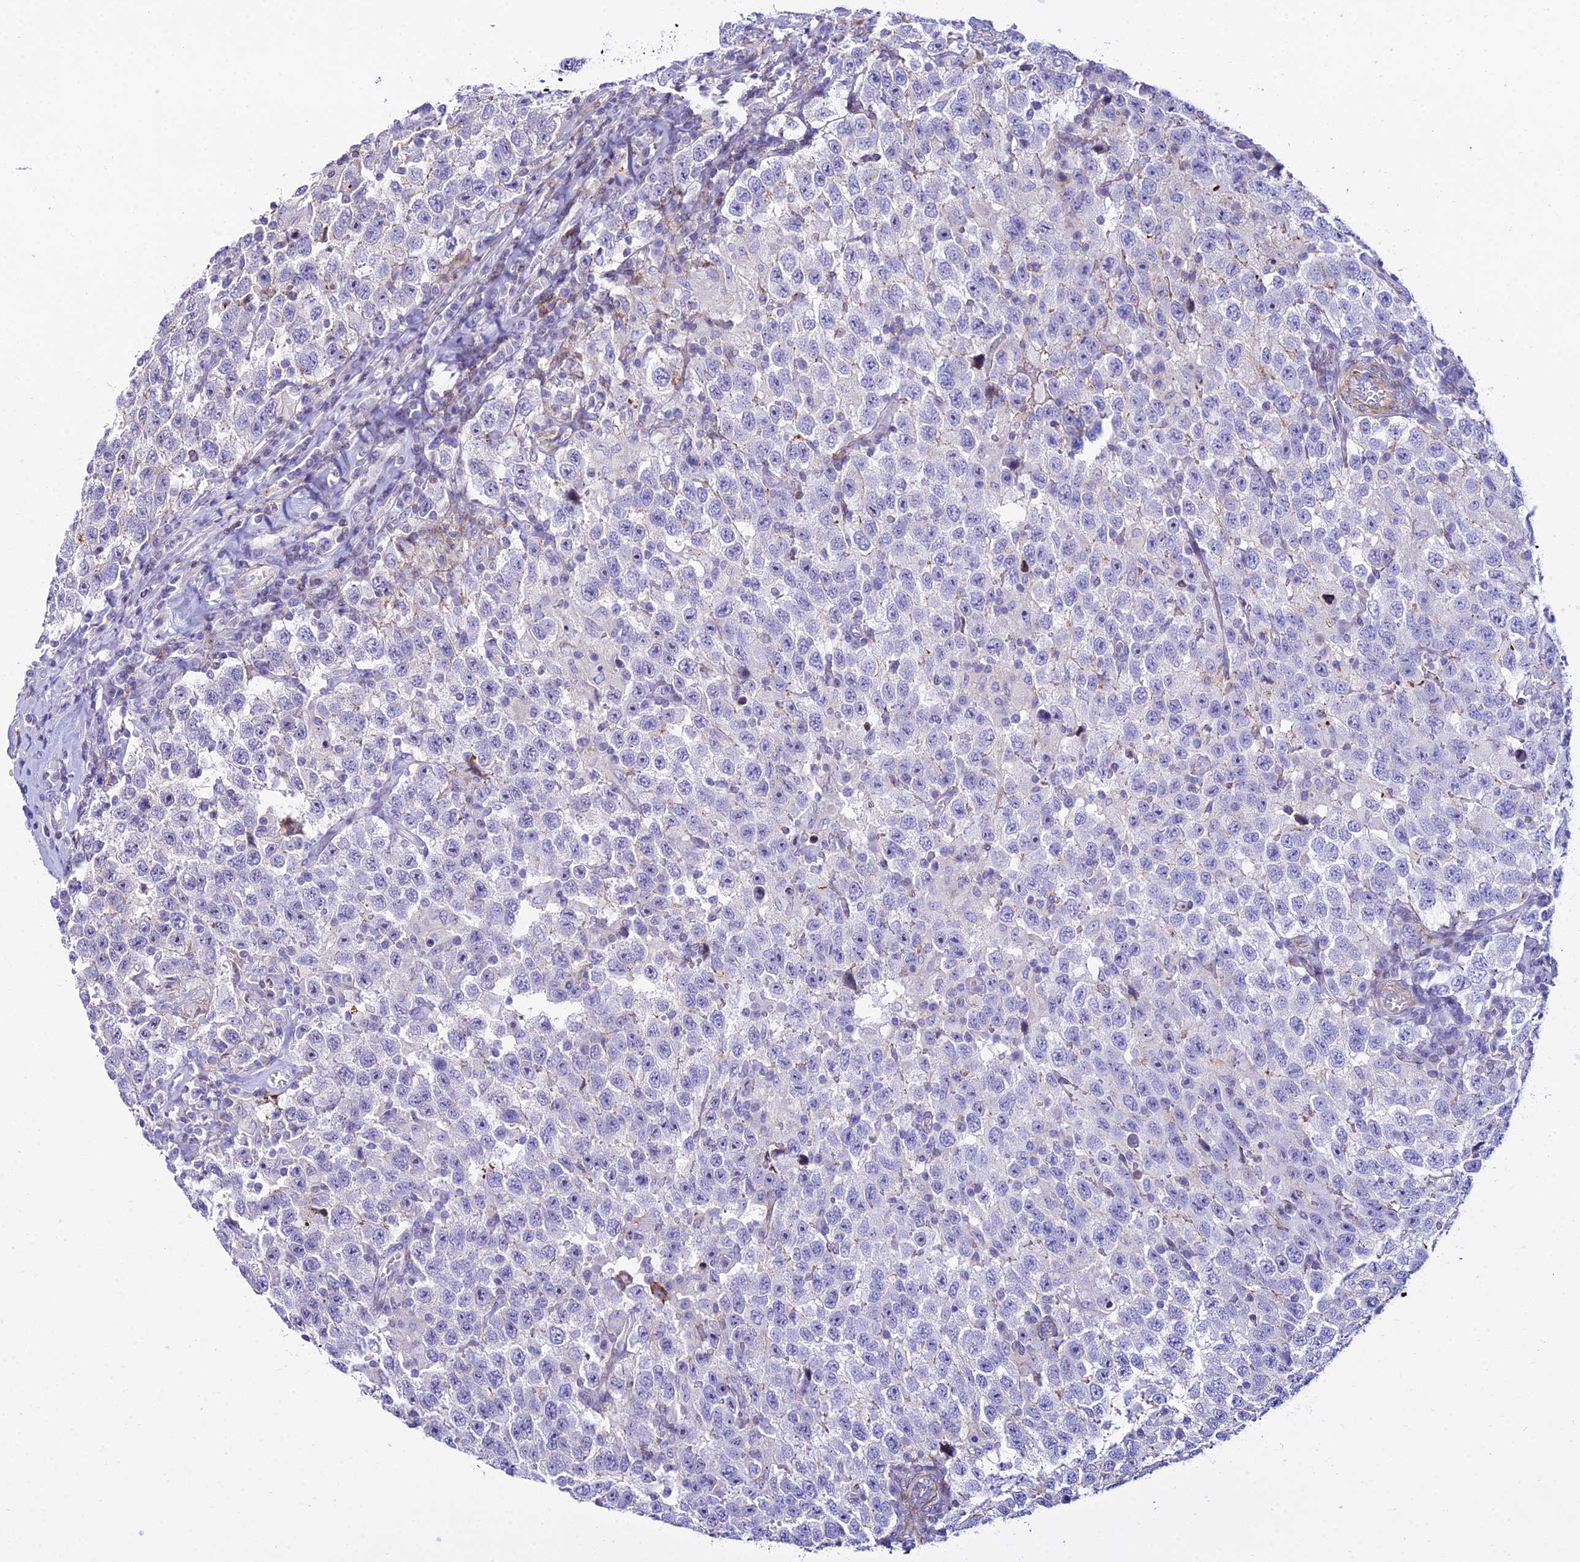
{"staining": {"intensity": "negative", "quantity": "none", "location": "none"}, "tissue": "testis cancer", "cell_type": "Tumor cells", "image_type": "cancer", "snomed": [{"axis": "morphology", "description": "Seminoma, NOS"}, {"axis": "topography", "description": "Testis"}], "caption": "IHC histopathology image of neoplastic tissue: human testis cancer (seminoma) stained with DAB (3,3'-diaminobenzidine) displays no significant protein staining in tumor cells.", "gene": "DLX1", "patient": {"sex": "male", "age": 41}}